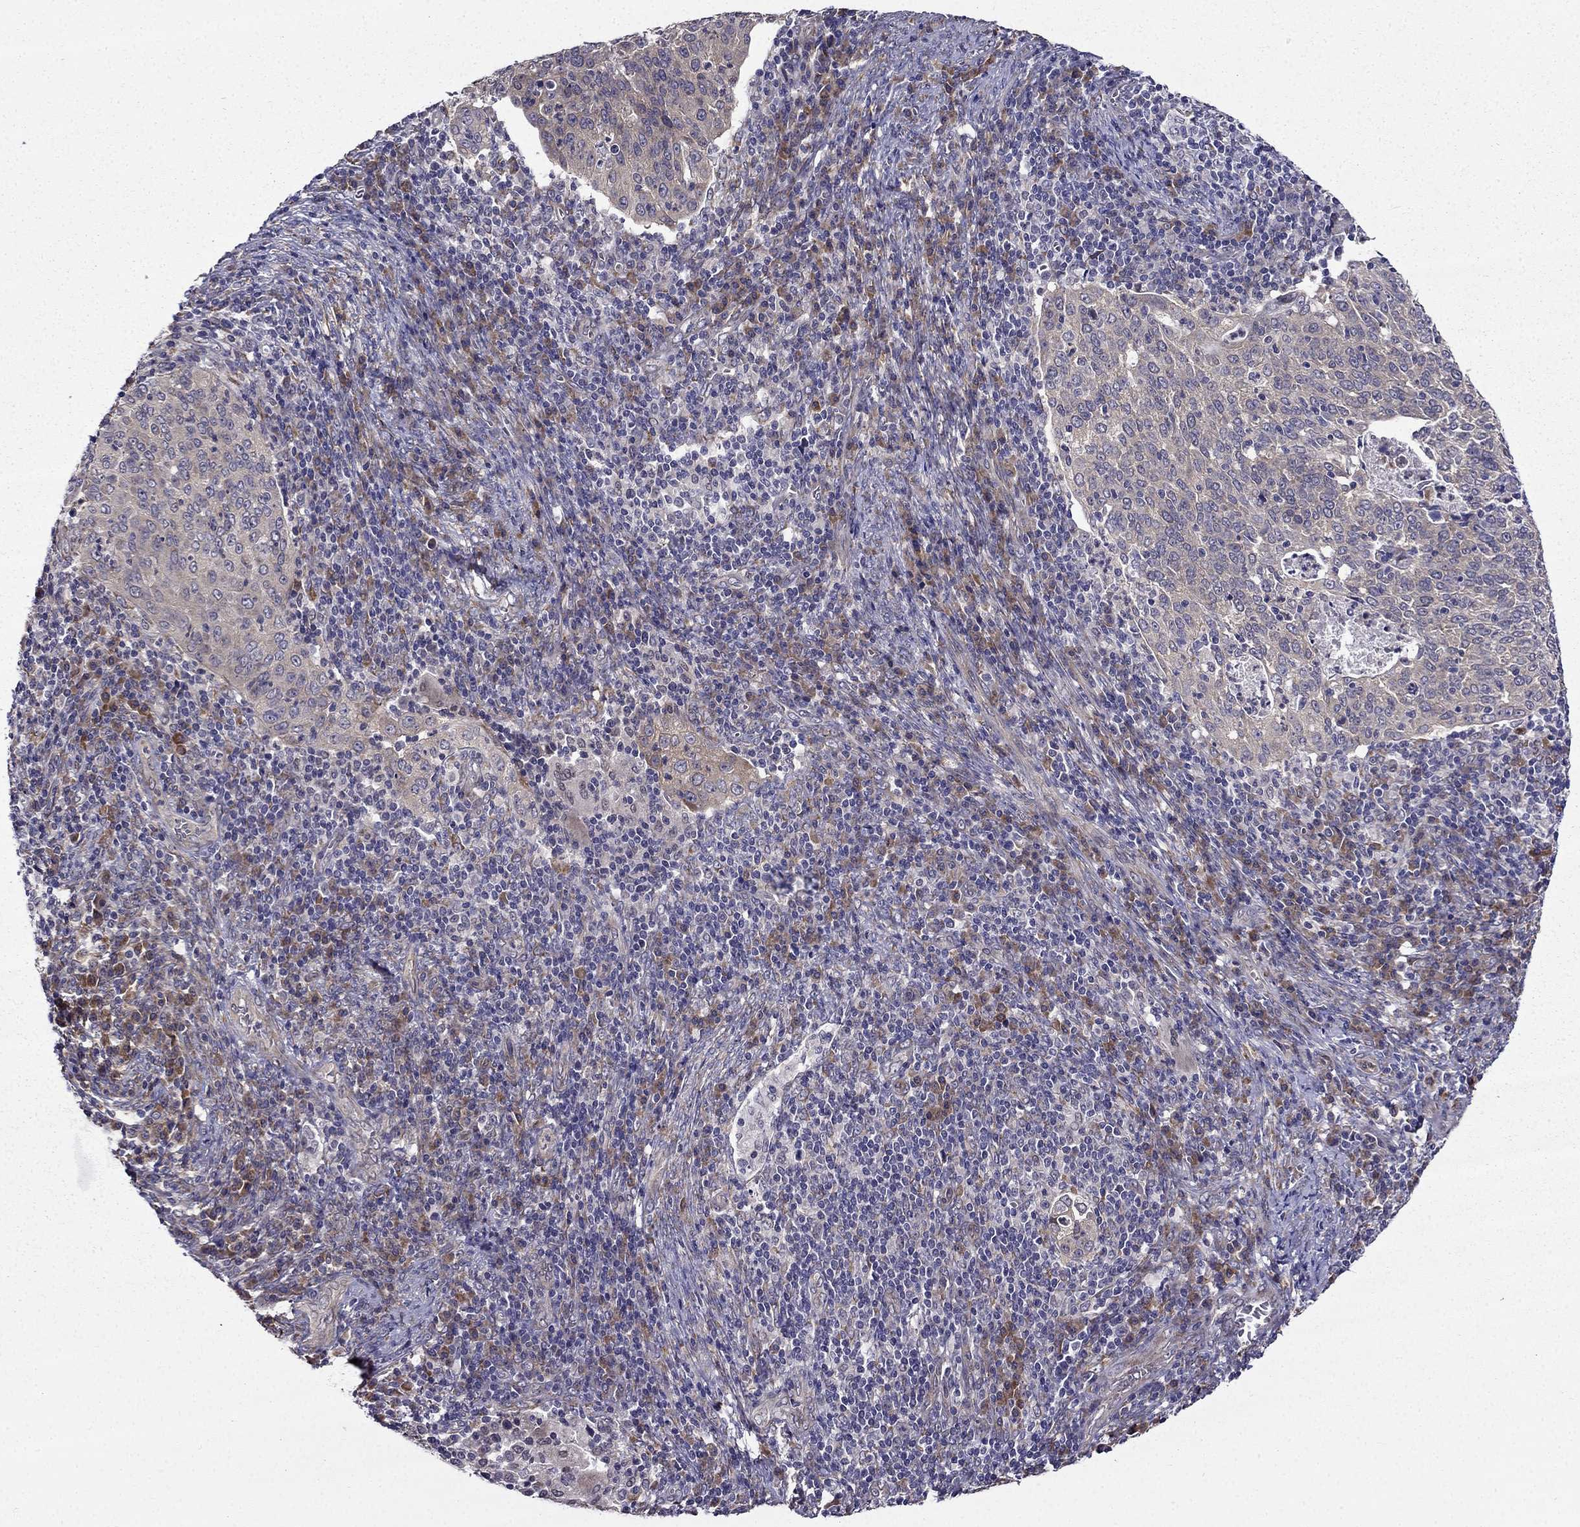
{"staining": {"intensity": "weak", "quantity": "<25%", "location": "cytoplasmic/membranous"}, "tissue": "cervical cancer", "cell_type": "Tumor cells", "image_type": "cancer", "snomed": [{"axis": "morphology", "description": "Squamous cell carcinoma, NOS"}, {"axis": "topography", "description": "Cervix"}], "caption": "Immunohistochemistry photomicrograph of human cervical cancer stained for a protein (brown), which demonstrates no staining in tumor cells.", "gene": "ARHGEF28", "patient": {"sex": "female", "age": 39}}